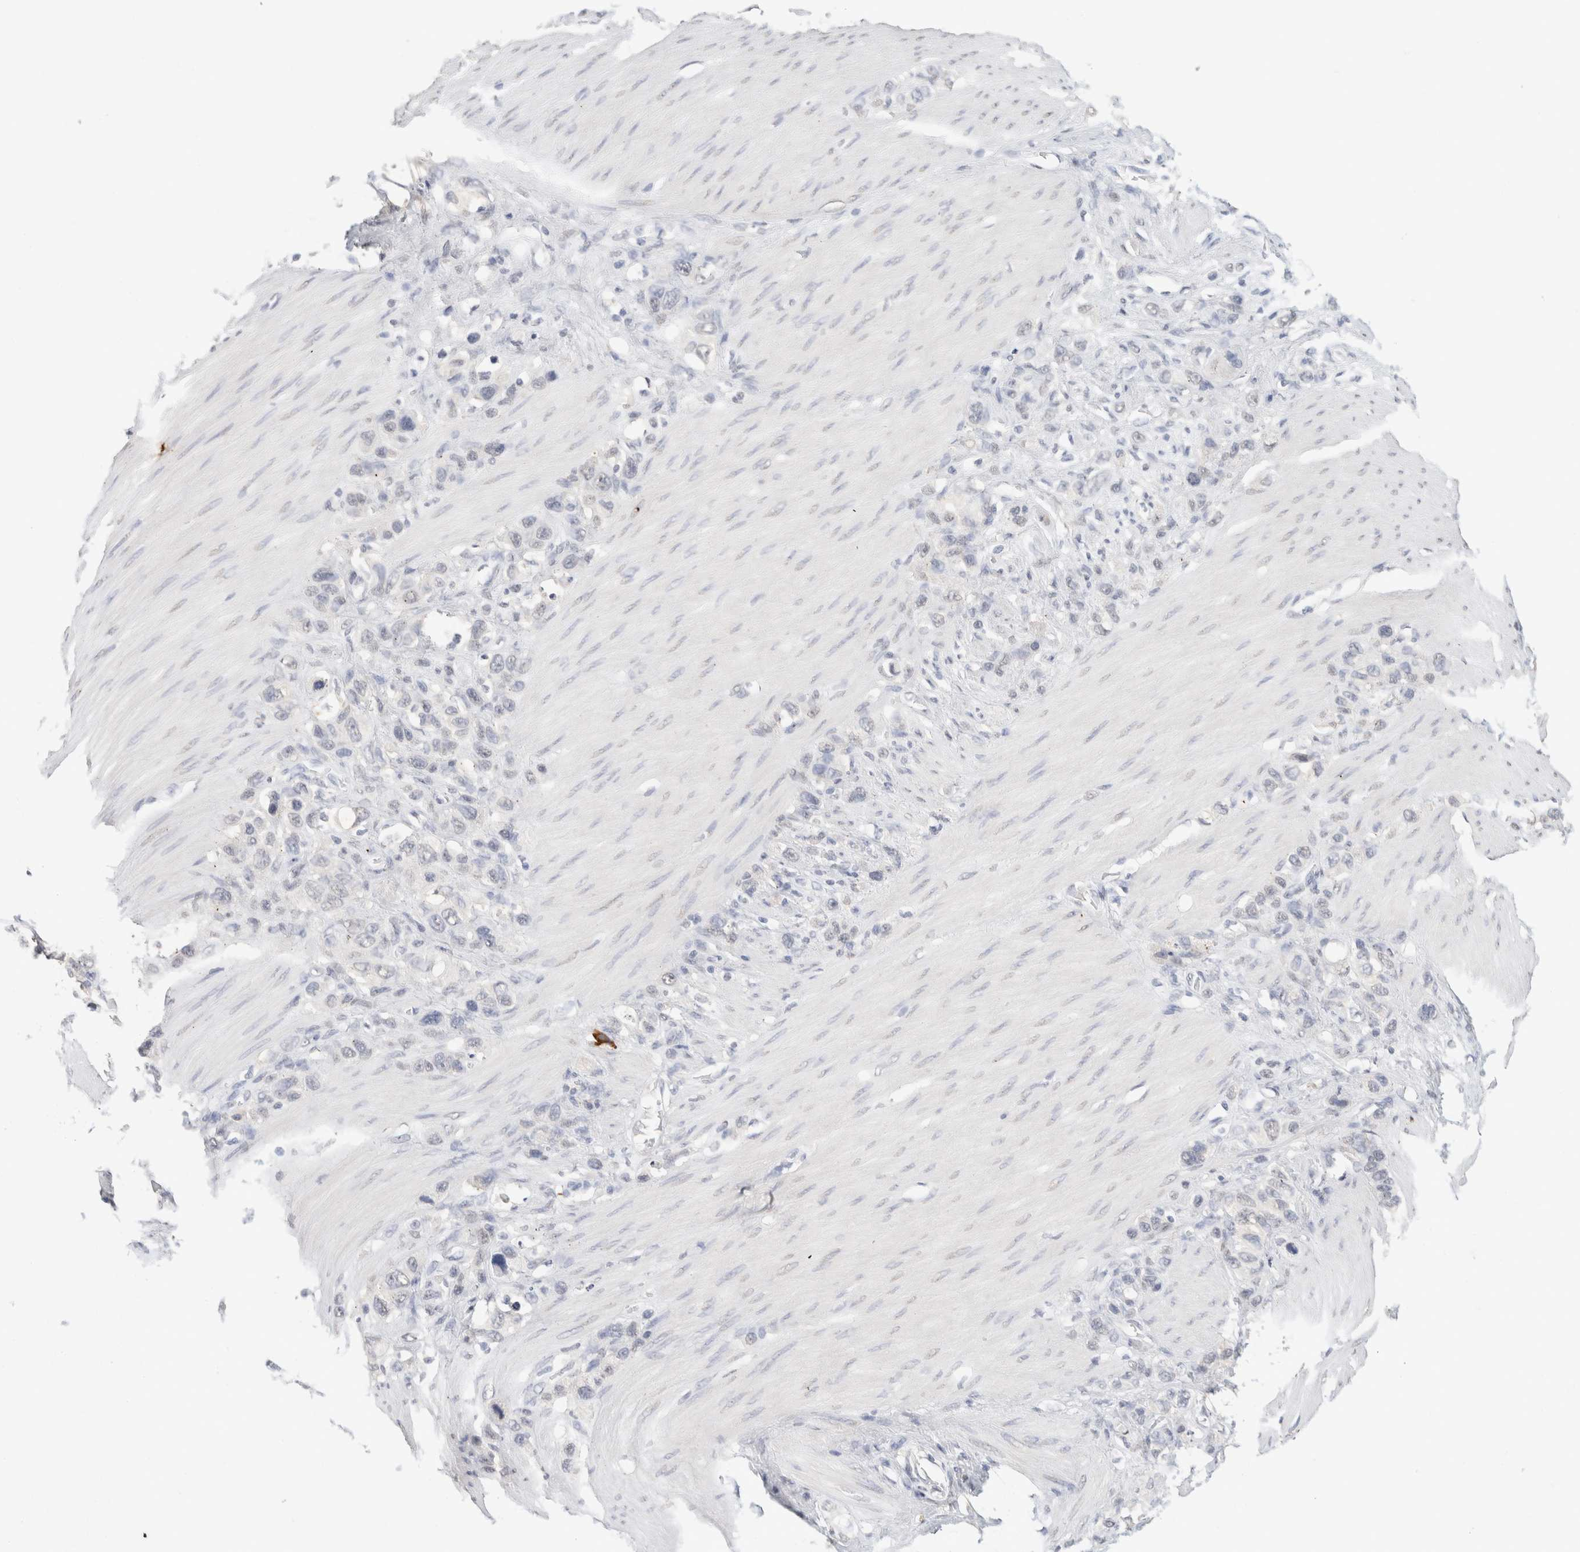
{"staining": {"intensity": "negative", "quantity": "none", "location": "none"}, "tissue": "stomach cancer", "cell_type": "Tumor cells", "image_type": "cancer", "snomed": [{"axis": "morphology", "description": "Adenocarcinoma, NOS"}, {"axis": "morphology", "description": "Adenocarcinoma, High grade"}, {"axis": "topography", "description": "Stomach, upper"}, {"axis": "topography", "description": "Stomach, lower"}], "caption": "A photomicrograph of high-grade adenocarcinoma (stomach) stained for a protein demonstrates no brown staining in tumor cells. (DAB immunohistochemistry visualized using brightfield microscopy, high magnification).", "gene": "CD80", "patient": {"sex": "female", "age": 65}}